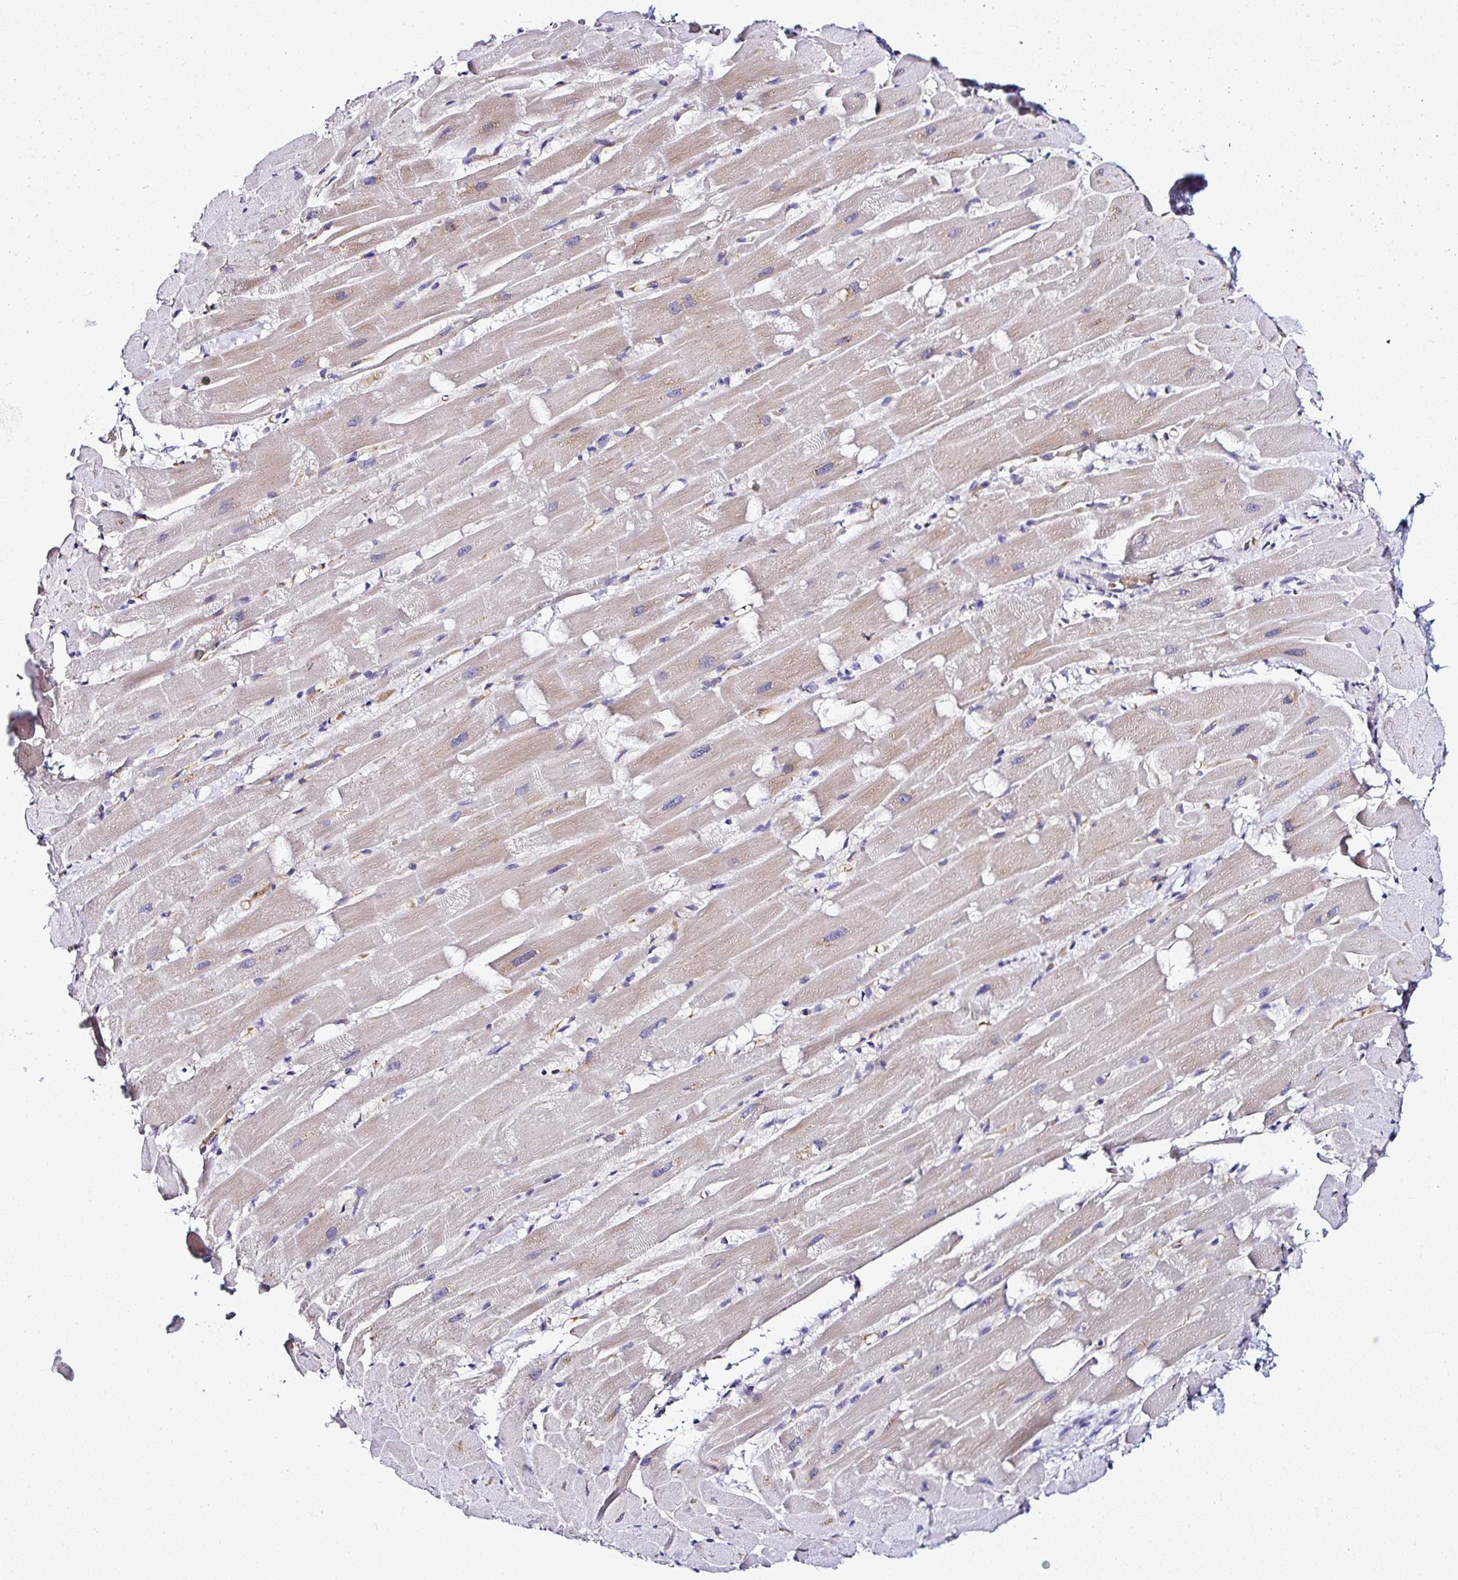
{"staining": {"intensity": "weak", "quantity": "25%-75%", "location": "cytoplasmic/membranous"}, "tissue": "heart muscle", "cell_type": "Cardiomyocytes", "image_type": "normal", "snomed": [{"axis": "morphology", "description": "Normal tissue, NOS"}, {"axis": "topography", "description": "Heart"}], "caption": "Brown immunohistochemical staining in normal human heart muscle demonstrates weak cytoplasmic/membranous expression in about 25%-75% of cardiomyocytes. (DAB (3,3'-diaminobenzidine) IHC, brown staining for protein, blue staining for nuclei).", "gene": "DEPDC5", "patient": {"sex": "male", "age": 37}}